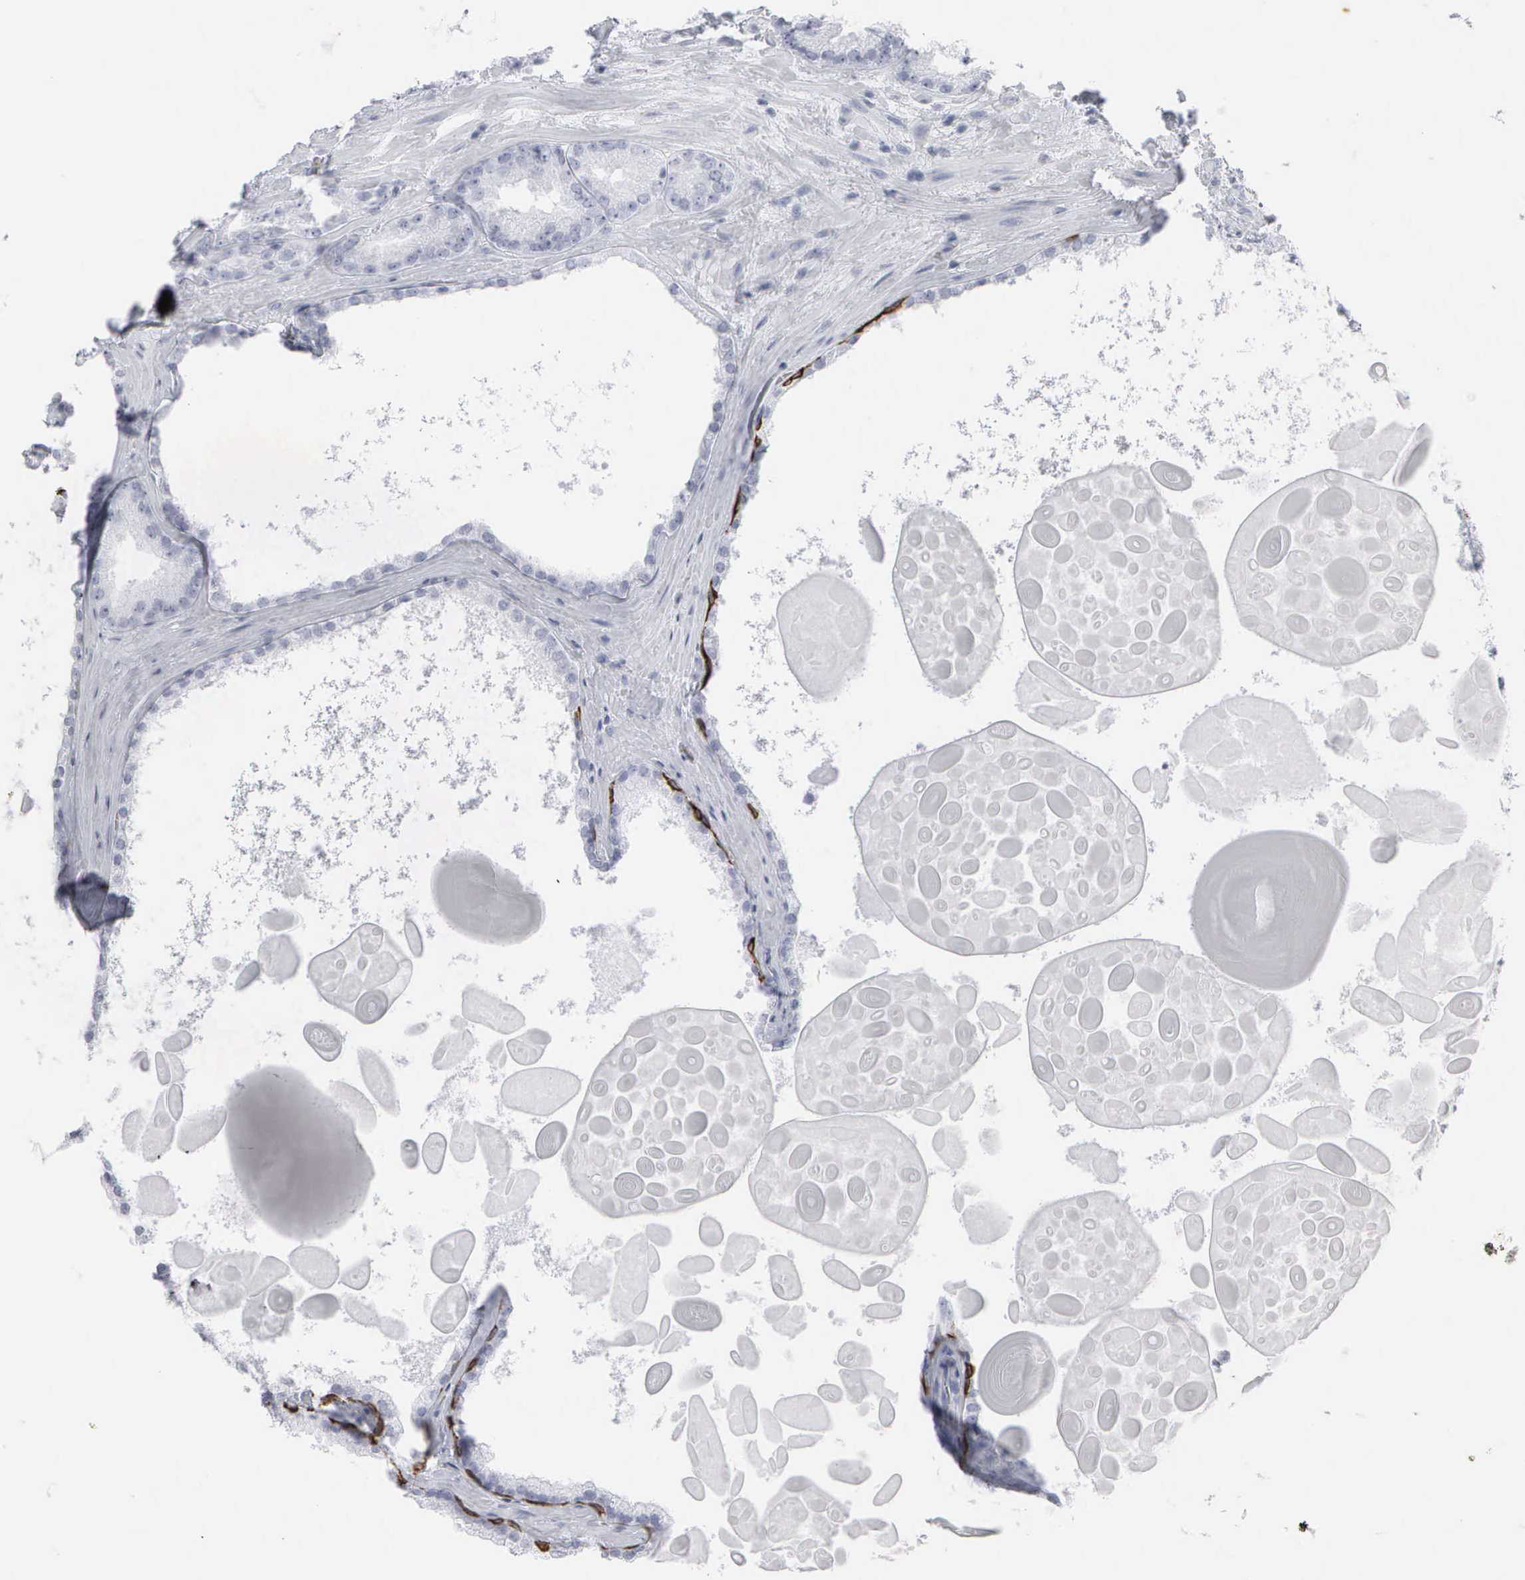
{"staining": {"intensity": "negative", "quantity": "none", "location": "none"}, "tissue": "prostate cancer", "cell_type": "Tumor cells", "image_type": "cancer", "snomed": [{"axis": "morphology", "description": "Adenocarcinoma, Medium grade"}, {"axis": "topography", "description": "Prostate"}], "caption": "High magnification brightfield microscopy of prostate cancer stained with DAB (brown) and counterstained with hematoxylin (blue): tumor cells show no significant positivity.", "gene": "KRT14", "patient": {"sex": "male", "age": 60}}